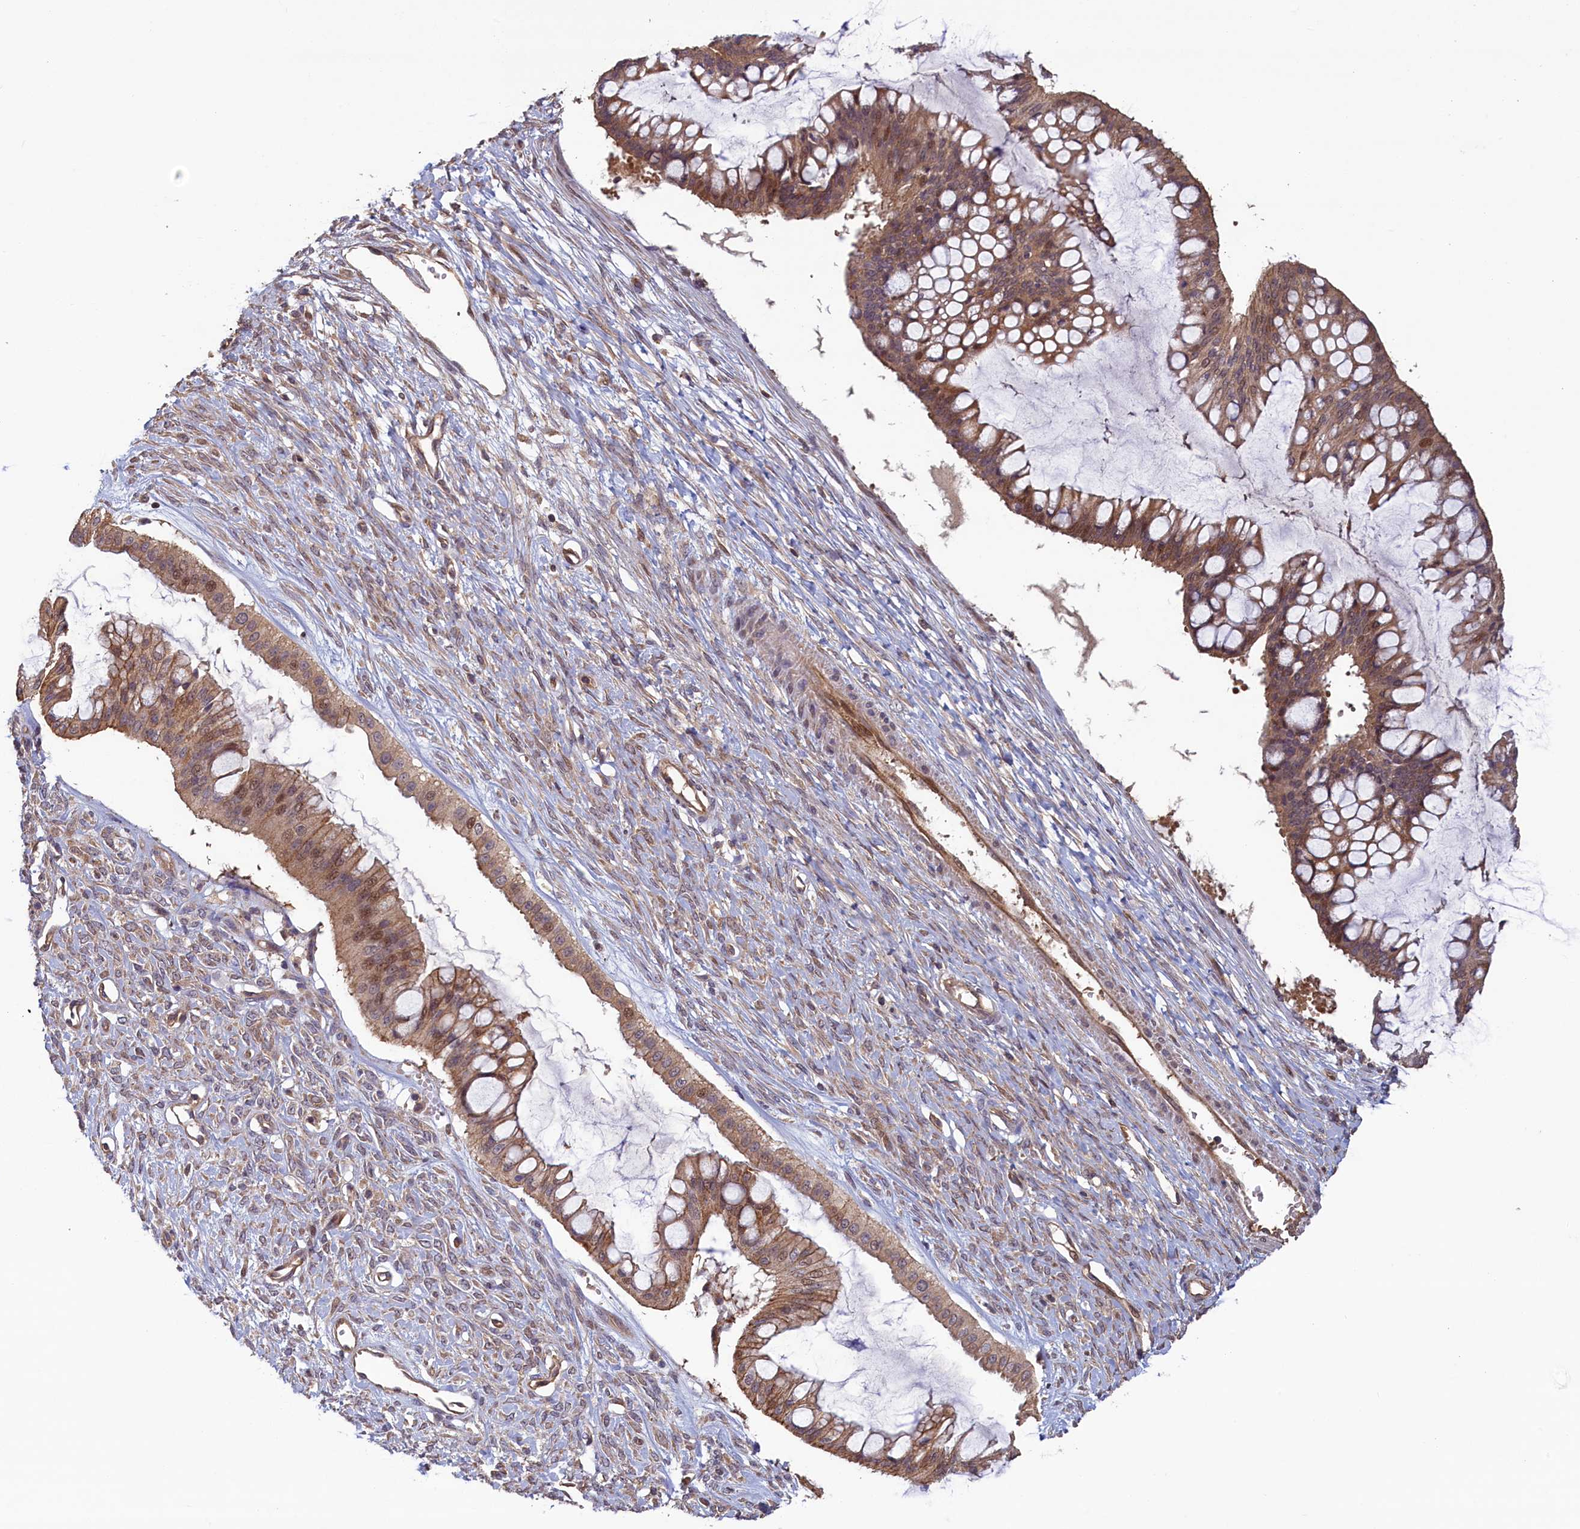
{"staining": {"intensity": "moderate", "quantity": ">75%", "location": "cytoplasmic/membranous,nuclear"}, "tissue": "ovarian cancer", "cell_type": "Tumor cells", "image_type": "cancer", "snomed": [{"axis": "morphology", "description": "Cystadenocarcinoma, mucinous, NOS"}, {"axis": "topography", "description": "Ovary"}], "caption": "This is a micrograph of IHC staining of ovarian cancer, which shows moderate expression in the cytoplasmic/membranous and nuclear of tumor cells.", "gene": "CIAO2B", "patient": {"sex": "female", "age": 73}}